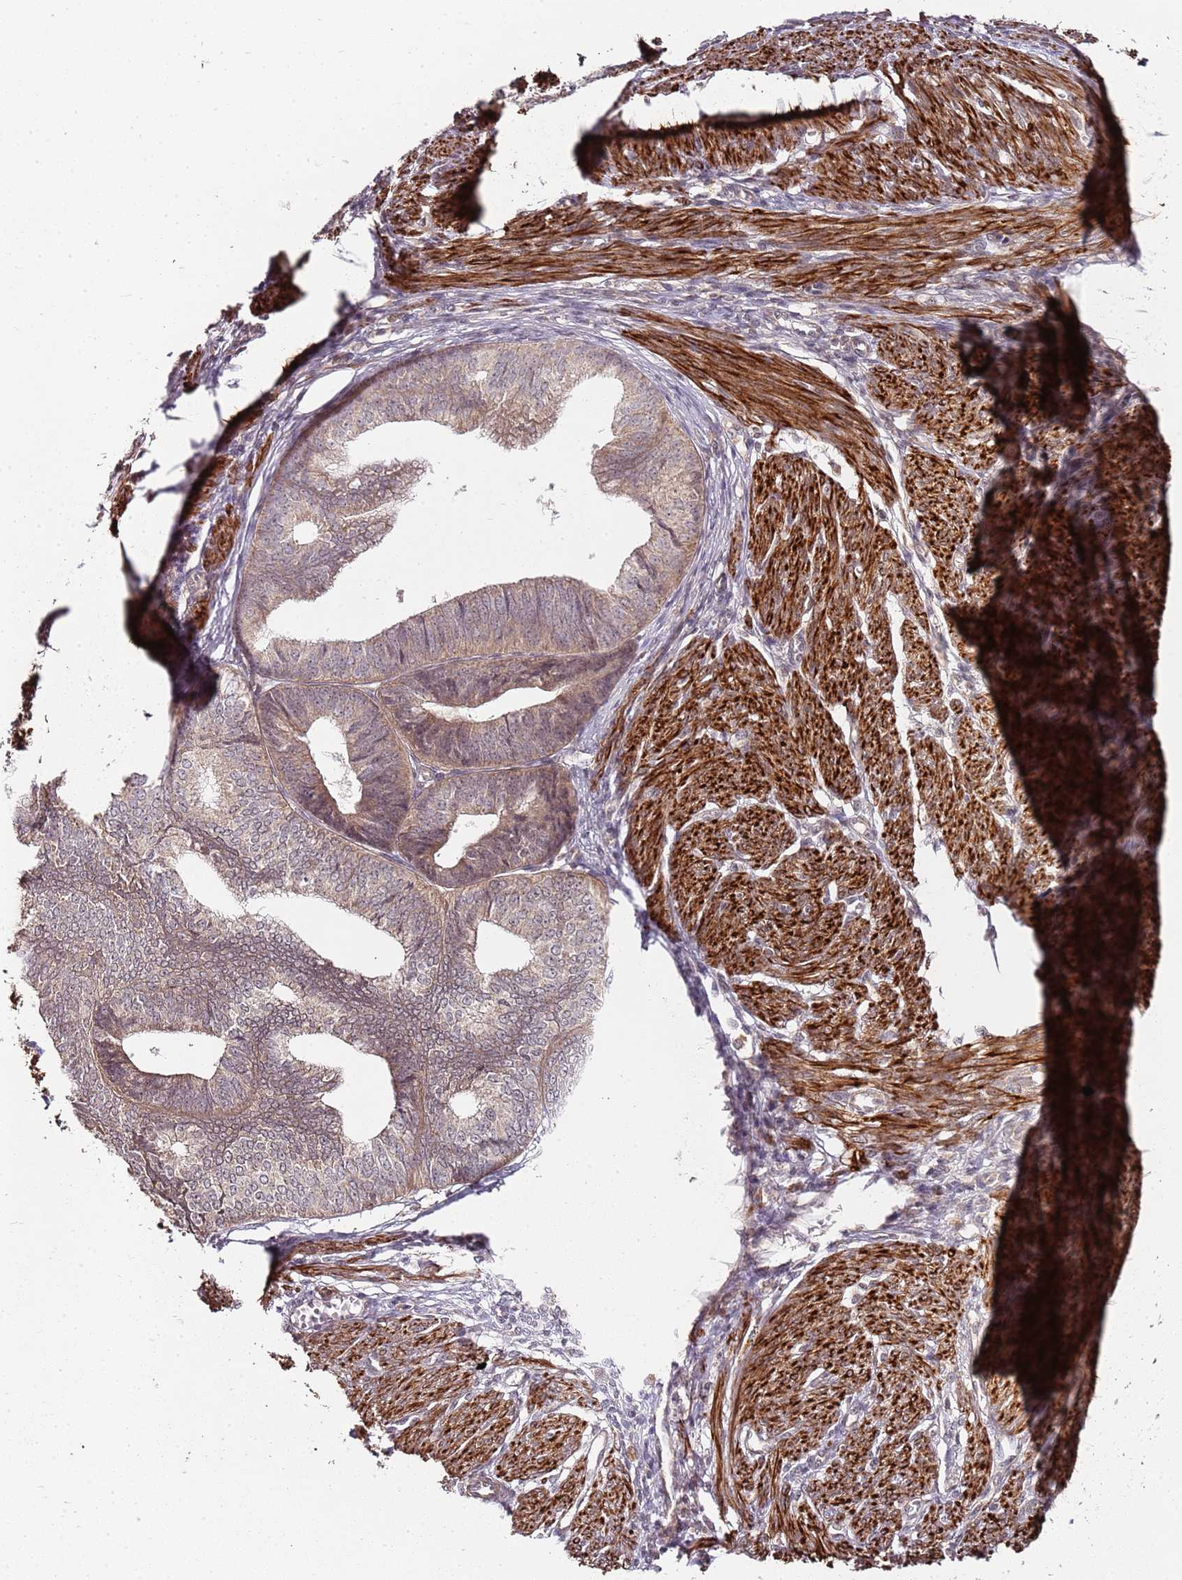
{"staining": {"intensity": "weak", "quantity": ">75%", "location": "cytoplasmic/membranous"}, "tissue": "endometrial cancer", "cell_type": "Tumor cells", "image_type": "cancer", "snomed": [{"axis": "morphology", "description": "Adenocarcinoma, NOS"}, {"axis": "topography", "description": "Endometrium"}], "caption": "Endometrial adenocarcinoma stained with a brown dye exhibits weak cytoplasmic/membranous positive positivity in approximately >75% of tumor cells.", "gene": "LIN37", "patient": {"sex": "female", "age": 68}}